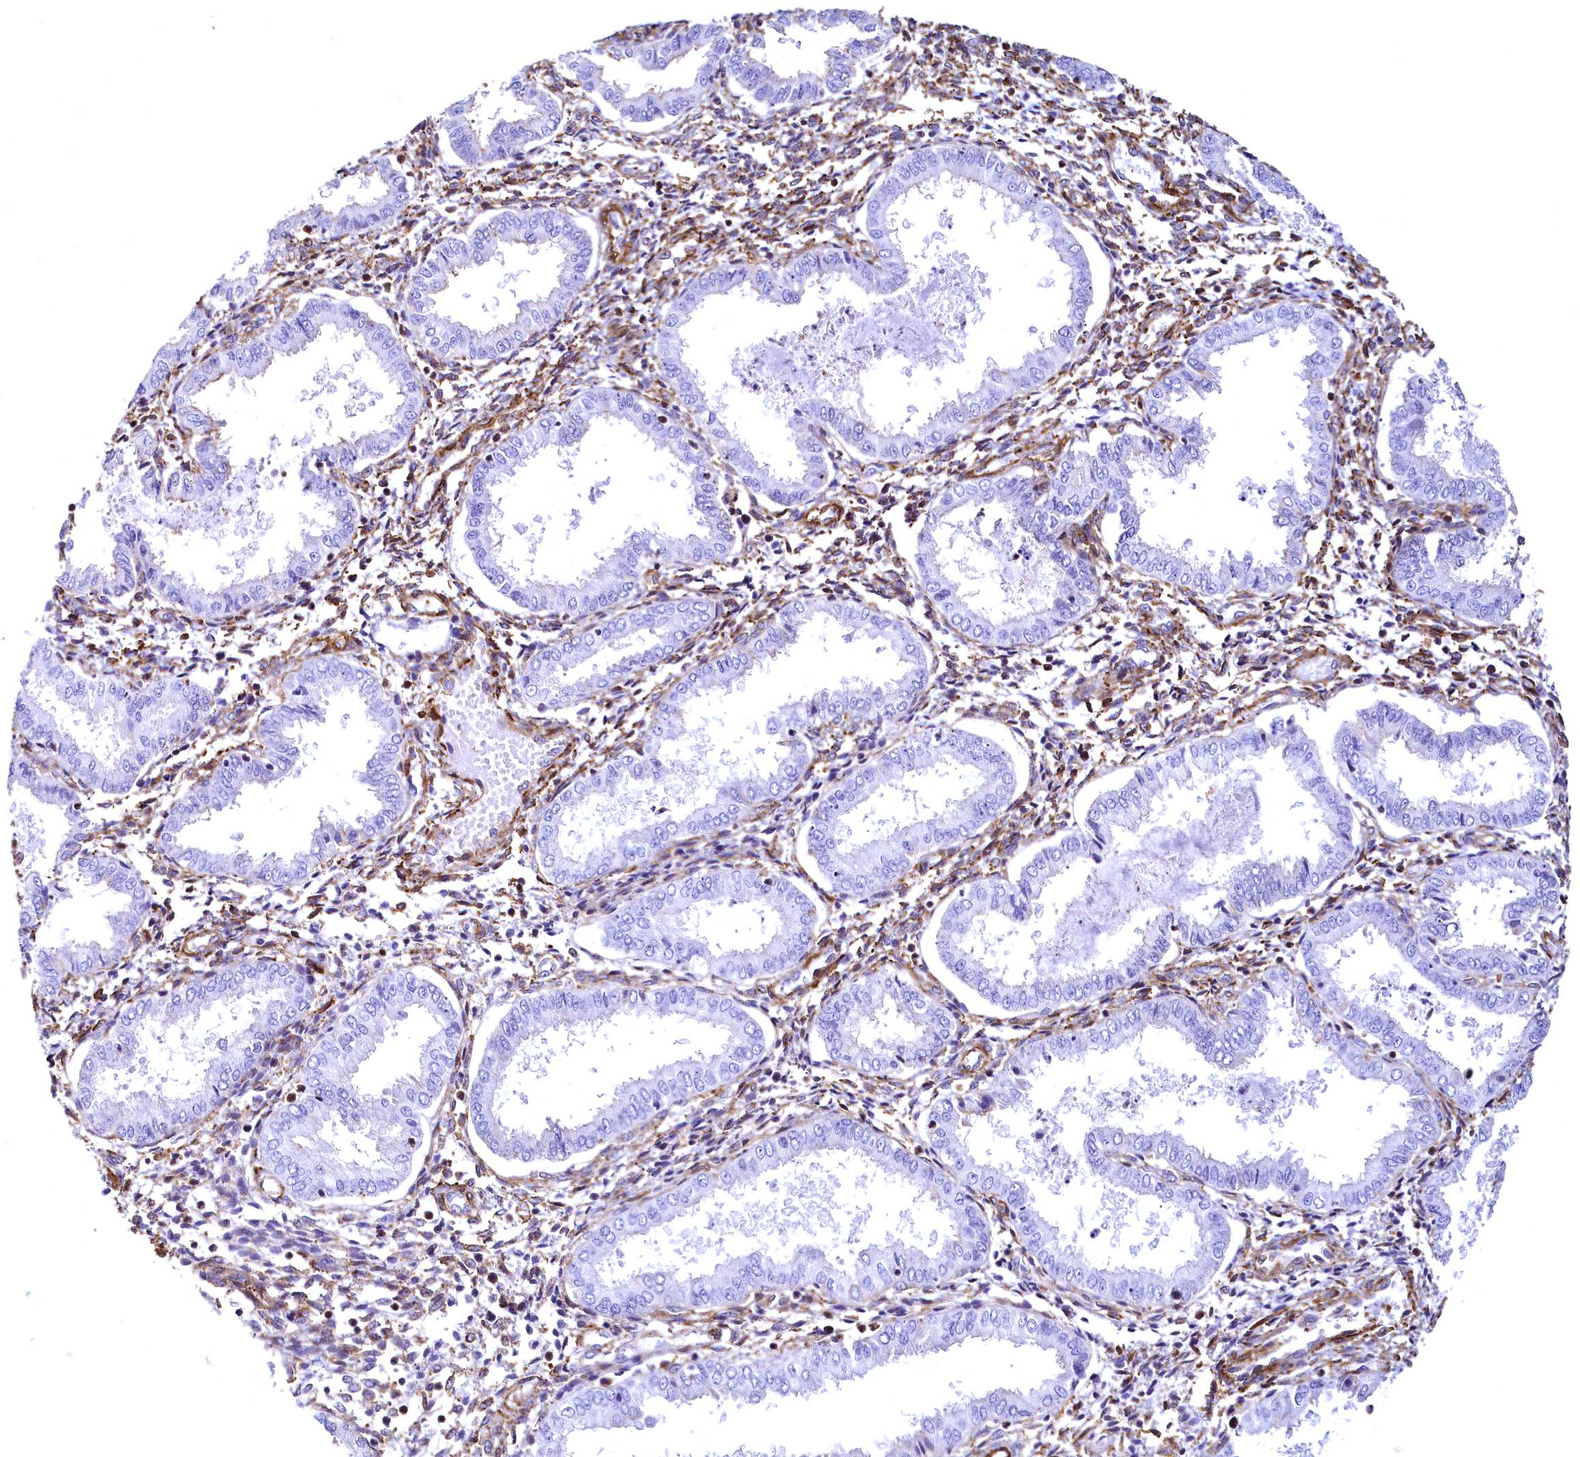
{"staining": {"intensity": "moderate", "quantity": "25%-75%", "location": "cytoplasmic/membranous"}, "tissue": "endometrium", "cell_type": "Cells in endometrial stroma", "image_type": "normal", "snomed": [{"axis": "morphology", "description": "Normal tissue, NOS"}, {"axis": "topography", "description": "Endometrium"}], "caption": "Normal endometrium displays moderate cytoplasmic/membranous staining in approximately 25%-75% of cells in endometrial stroma, visualized by immunohistochemistry. (brown staining indicates protein expression, while blue staining denotes nuclei).", "gene": "THBS1", "patient": {"sex": "female", "age": 33}}